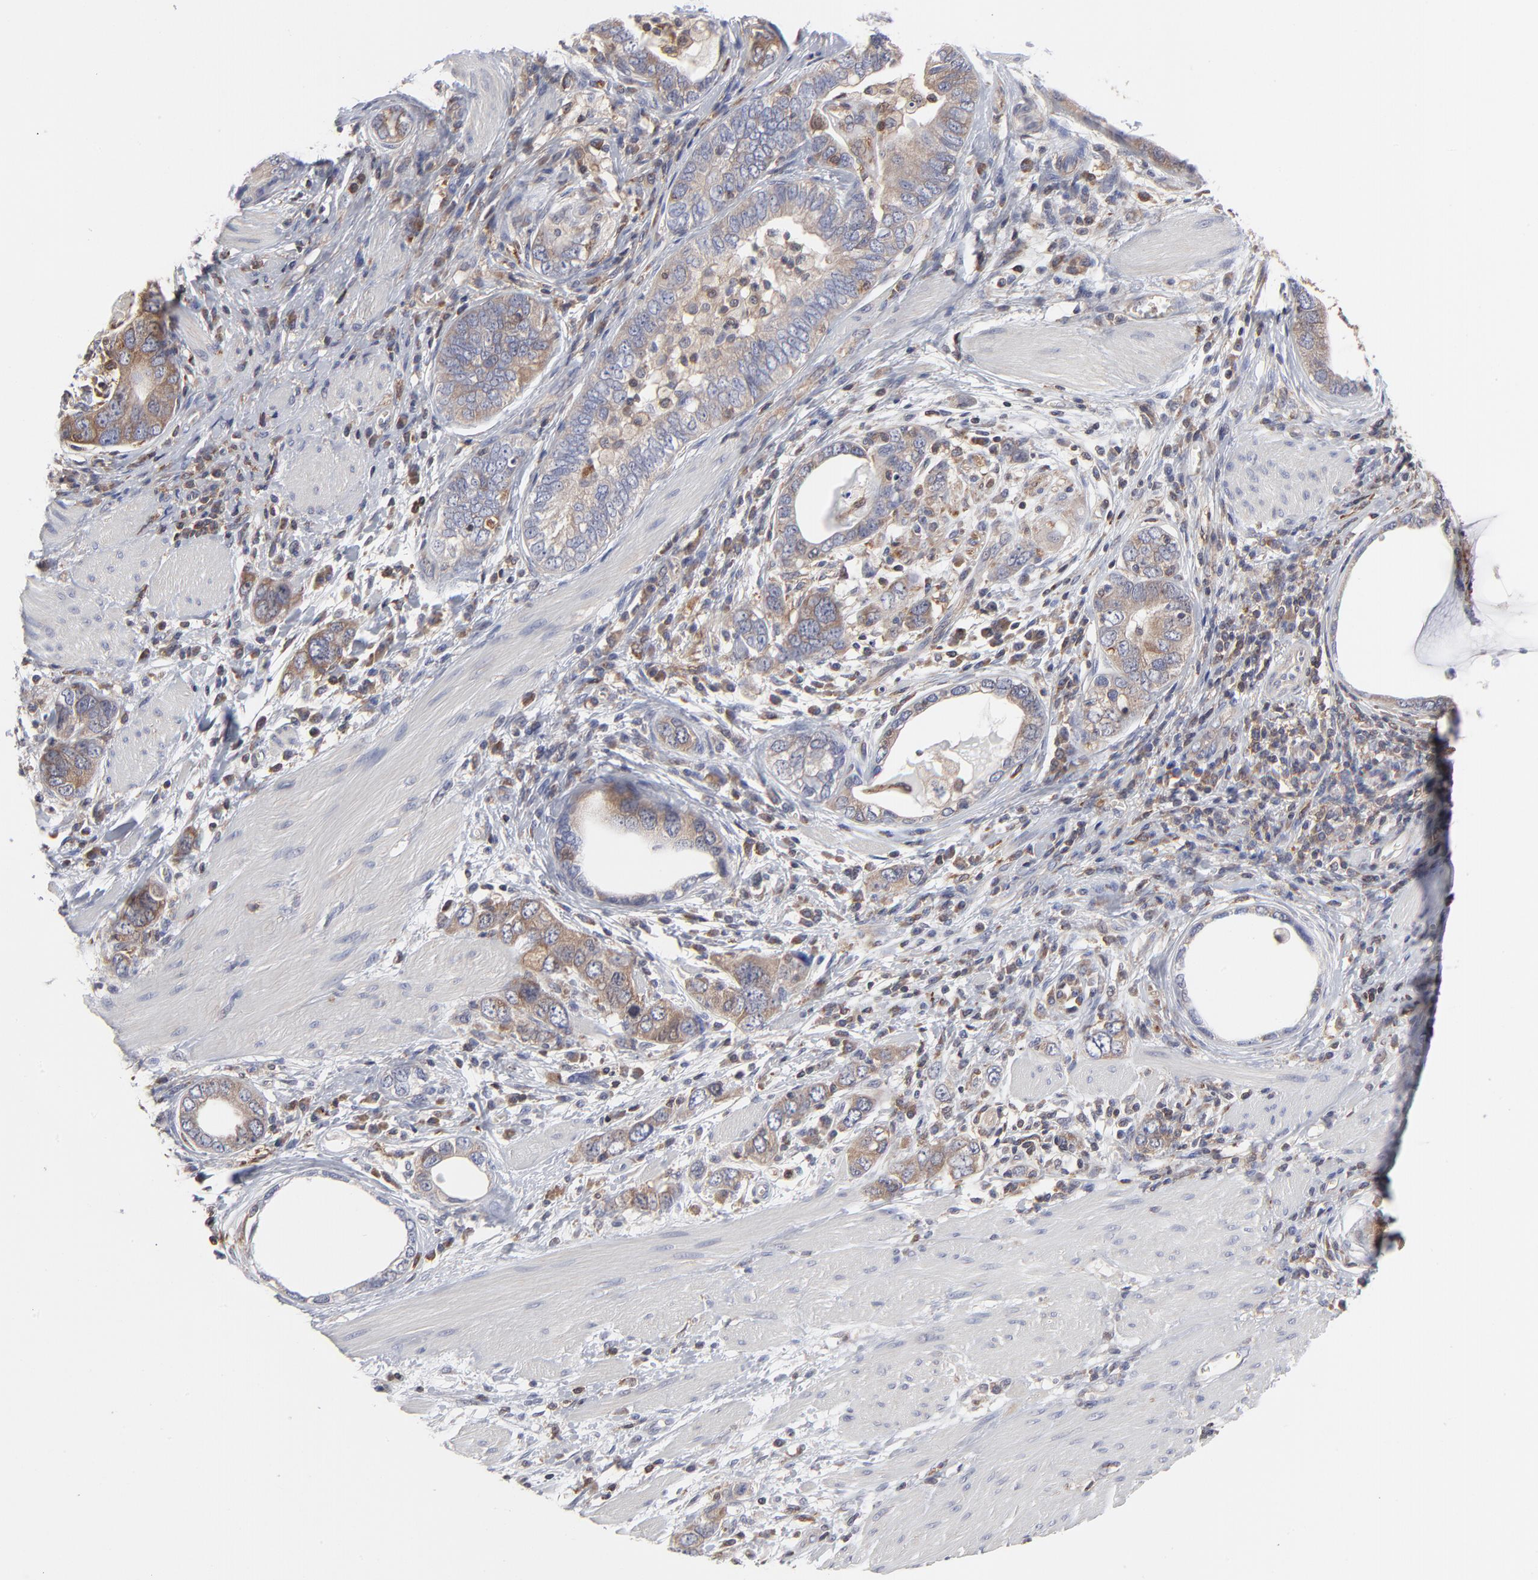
{"staining": {"intensity": "weak", "quantity": ">75%", "location": "cytoplasmic/membranous"}, "tissue": "stomach cancer", "cell_type": "Tumor cells", "image_type": "cancer", "snomed": [{"axis": "morphology", "description": "Adenocarcinoma, NOS"}, {"axis": "topography", "description": "Stomach, lower"}], "caption": "Brown immunohistochemical staining in human stomach cancer displays weak cytoplasmic/membranous positivity in approximately >75% of tumor cells.", "gene": "MAP2K1", "patient": {"sex": "female", "age": 93}}